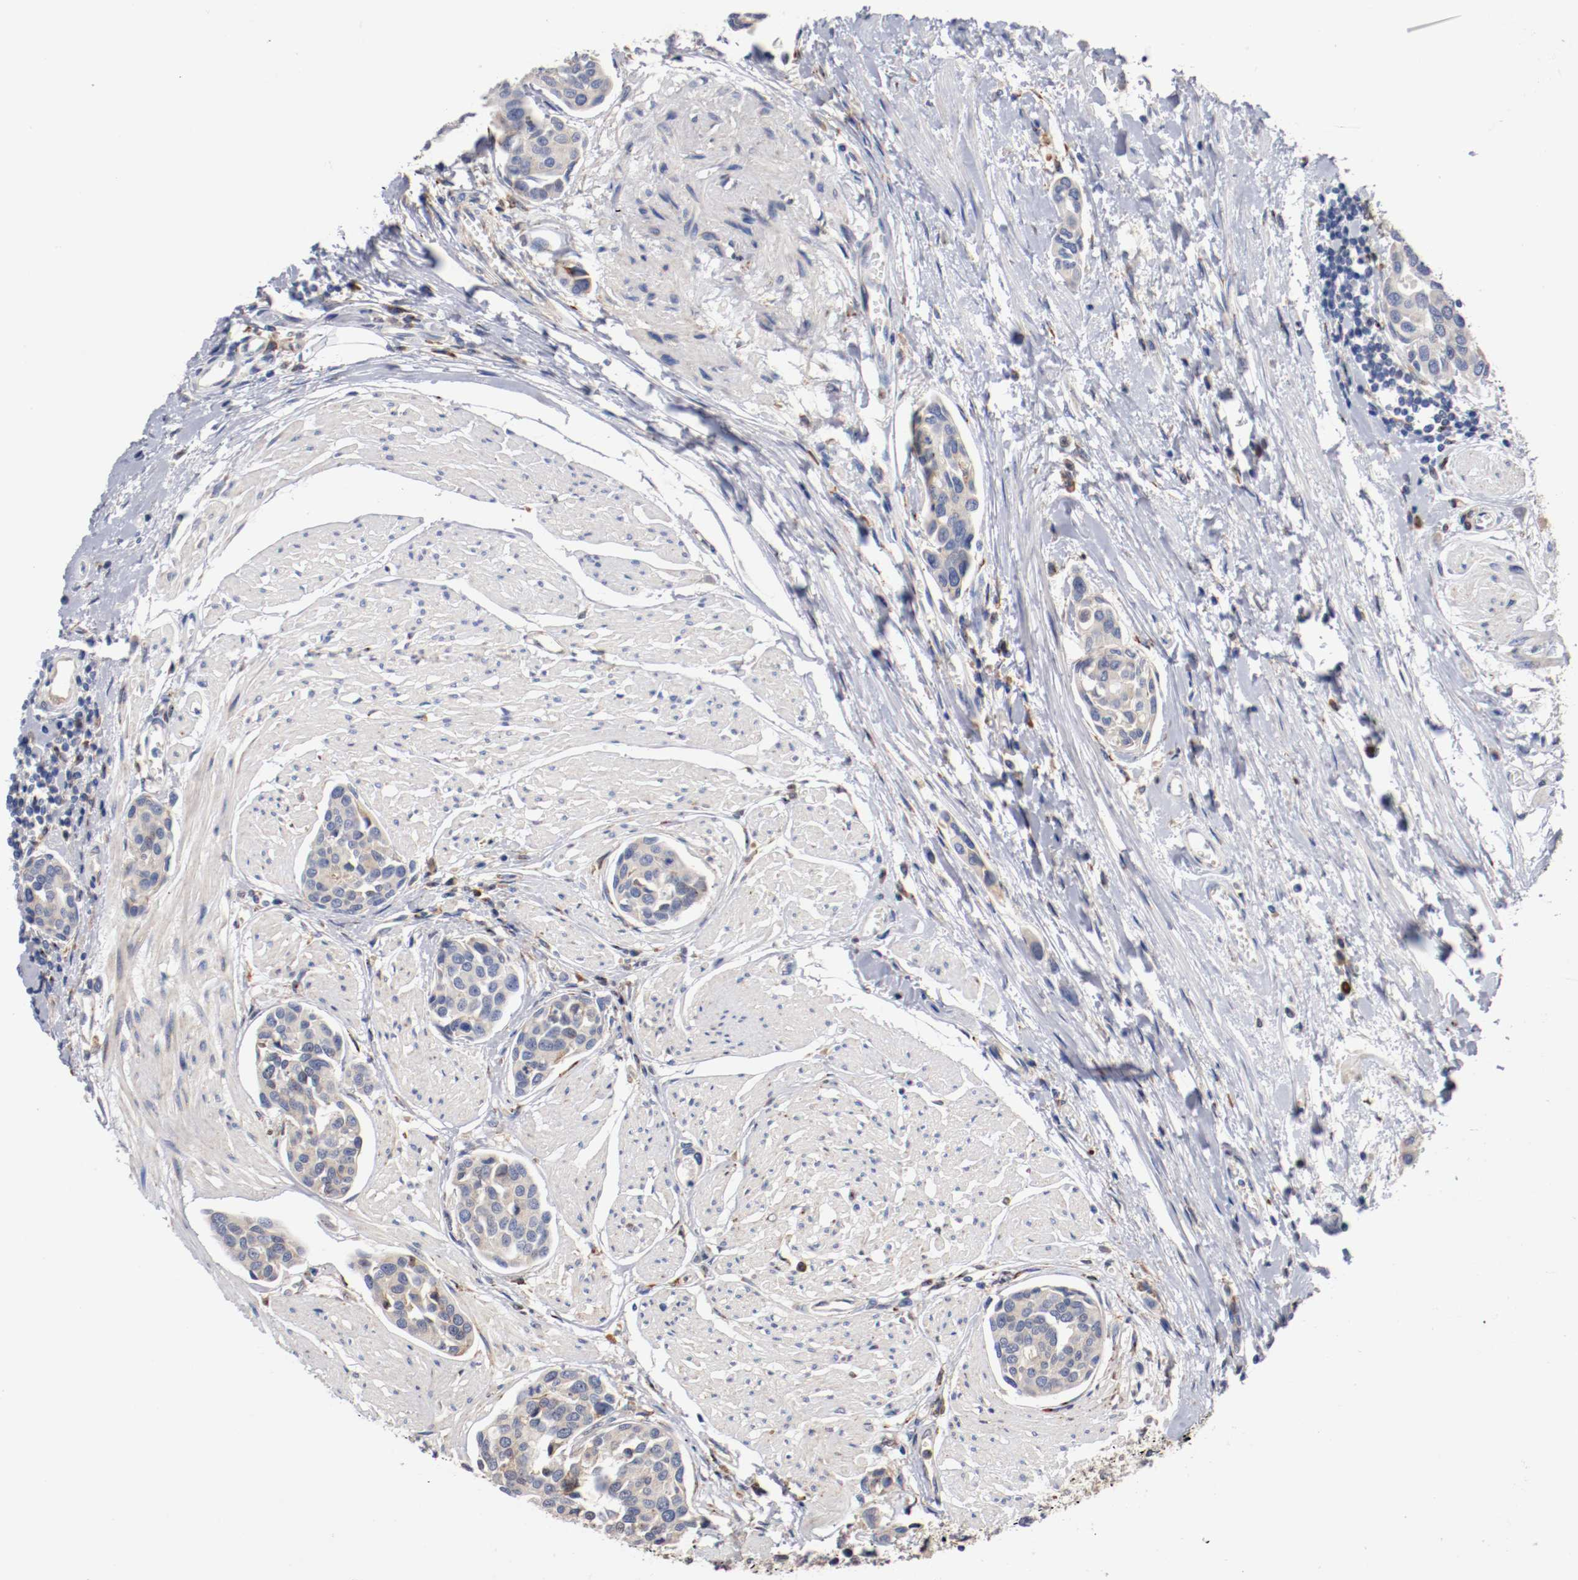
{"staining": {"intensity": "weak", "quantity": "25%-75%", "location": "cytoplasmic/membranous"}, "tissue": "urothelial cancer", "cell_type": "Tumor cells", "image_type": "cancer", "snomed": [{"axis": "morphology", "description": "Urothelial carcinoma, High grade"}, {"axis": "topography", "description": "Urinary bladder"}], "caption": "Brown immunohistochemical staining in urothelial cancer shows weak cytoplasmic/membranous staining in approximately 25%-75% of tumor cells. Nuclei are stained in blue.", "gene": "TNFSF13", "patient": {"sex": "male", "age": 78}}